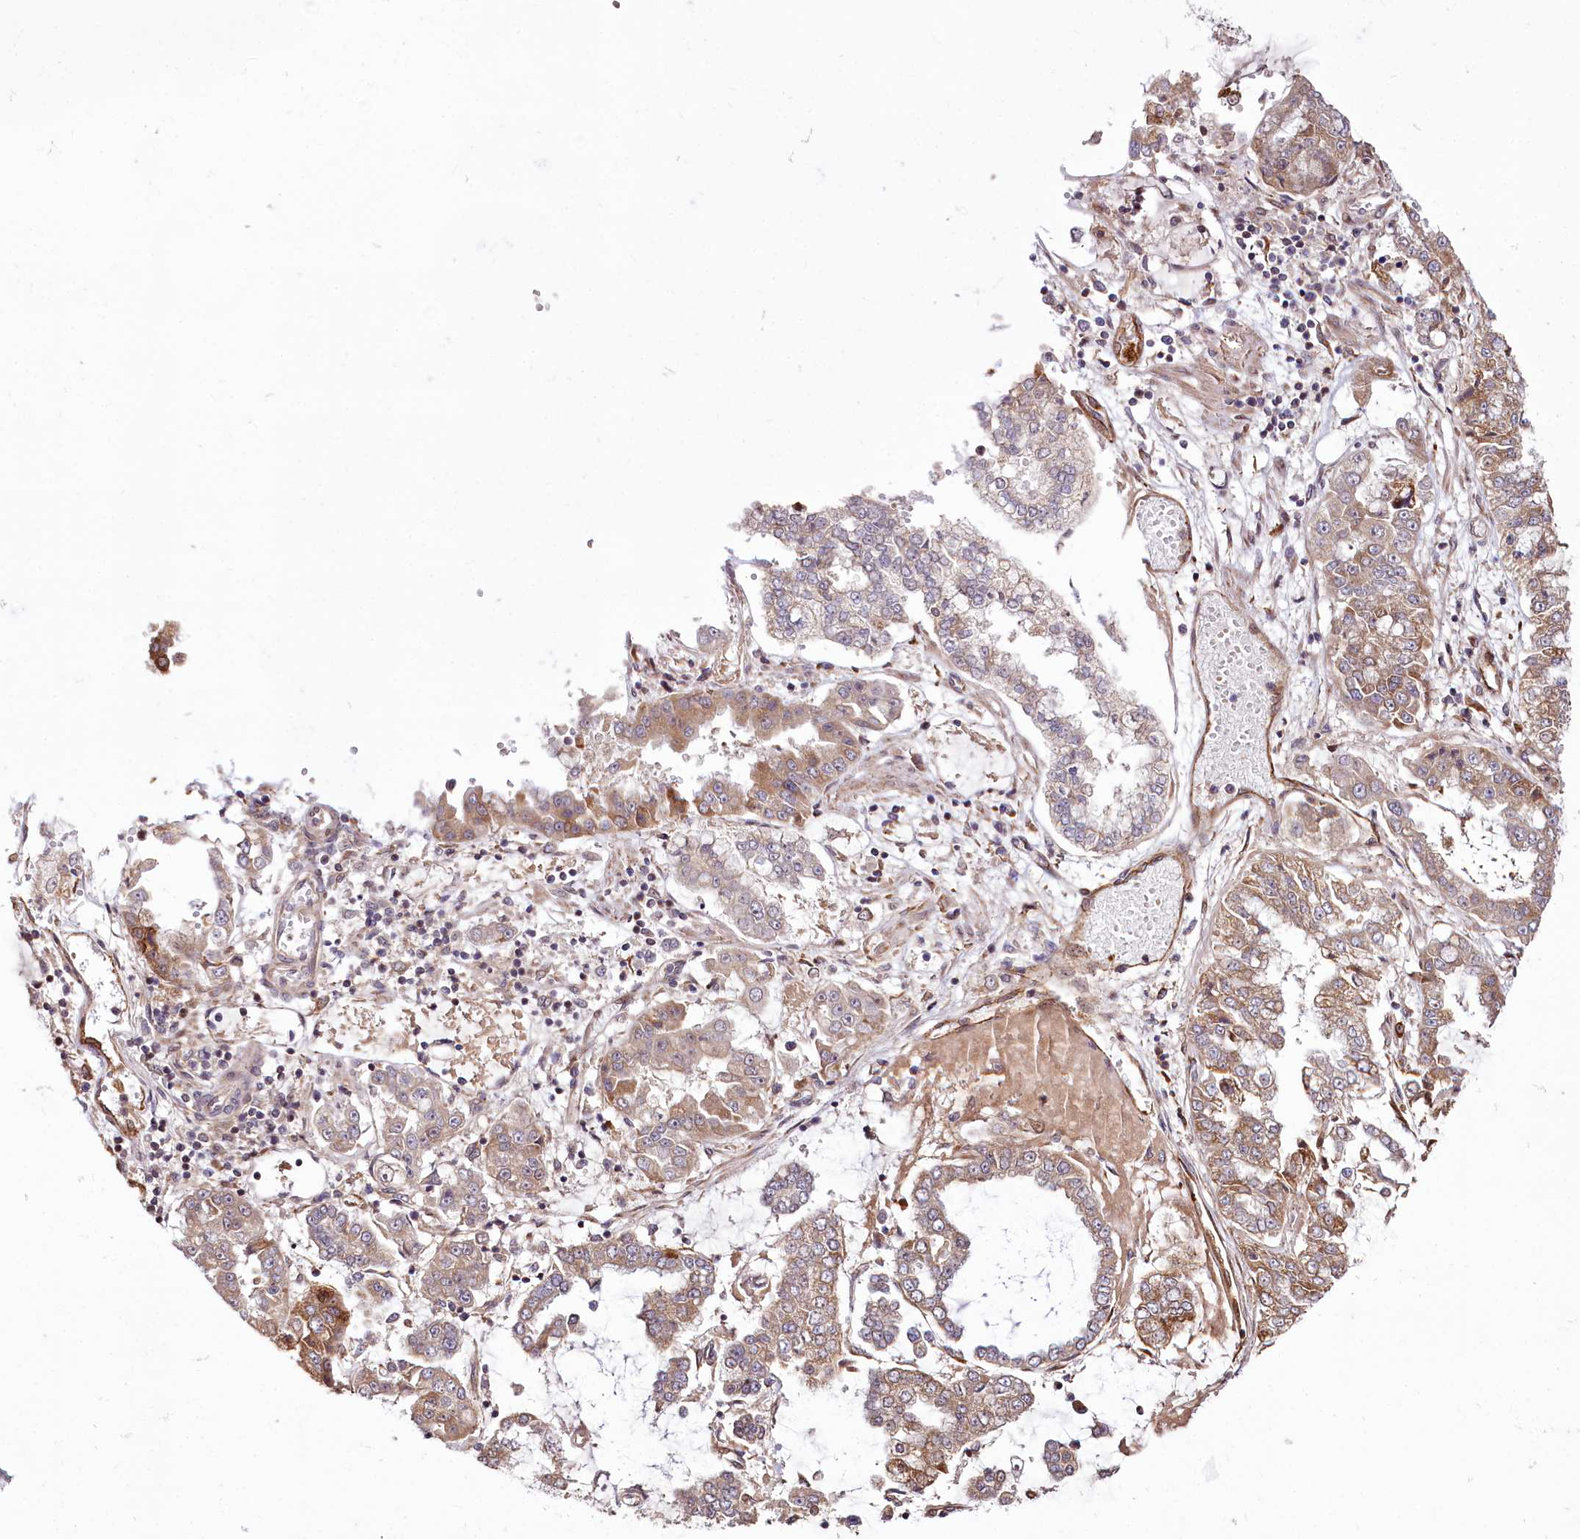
{"staining": {"intensity": "weak", "quantity": "25%-75%", "location": "cytoplasmic/membranous"}, "tissue": "stomach cancer", "cell_type": "Tumor cells", "image_type": "cancer", "snomed": [{"axis": "morphology", "description": "Adenocarcinoma, NOS"}, {"axis": "topography", "description": "Stomach"}], "caption": "Protein staining of stomach cancer (adenocarcinoma) tissue shows weak cytoplasmic/membranous expression in approximately 25%-75% of tumor cells.", "gene": "CUTC", "patient": {"sex": "male", "age": 76}}